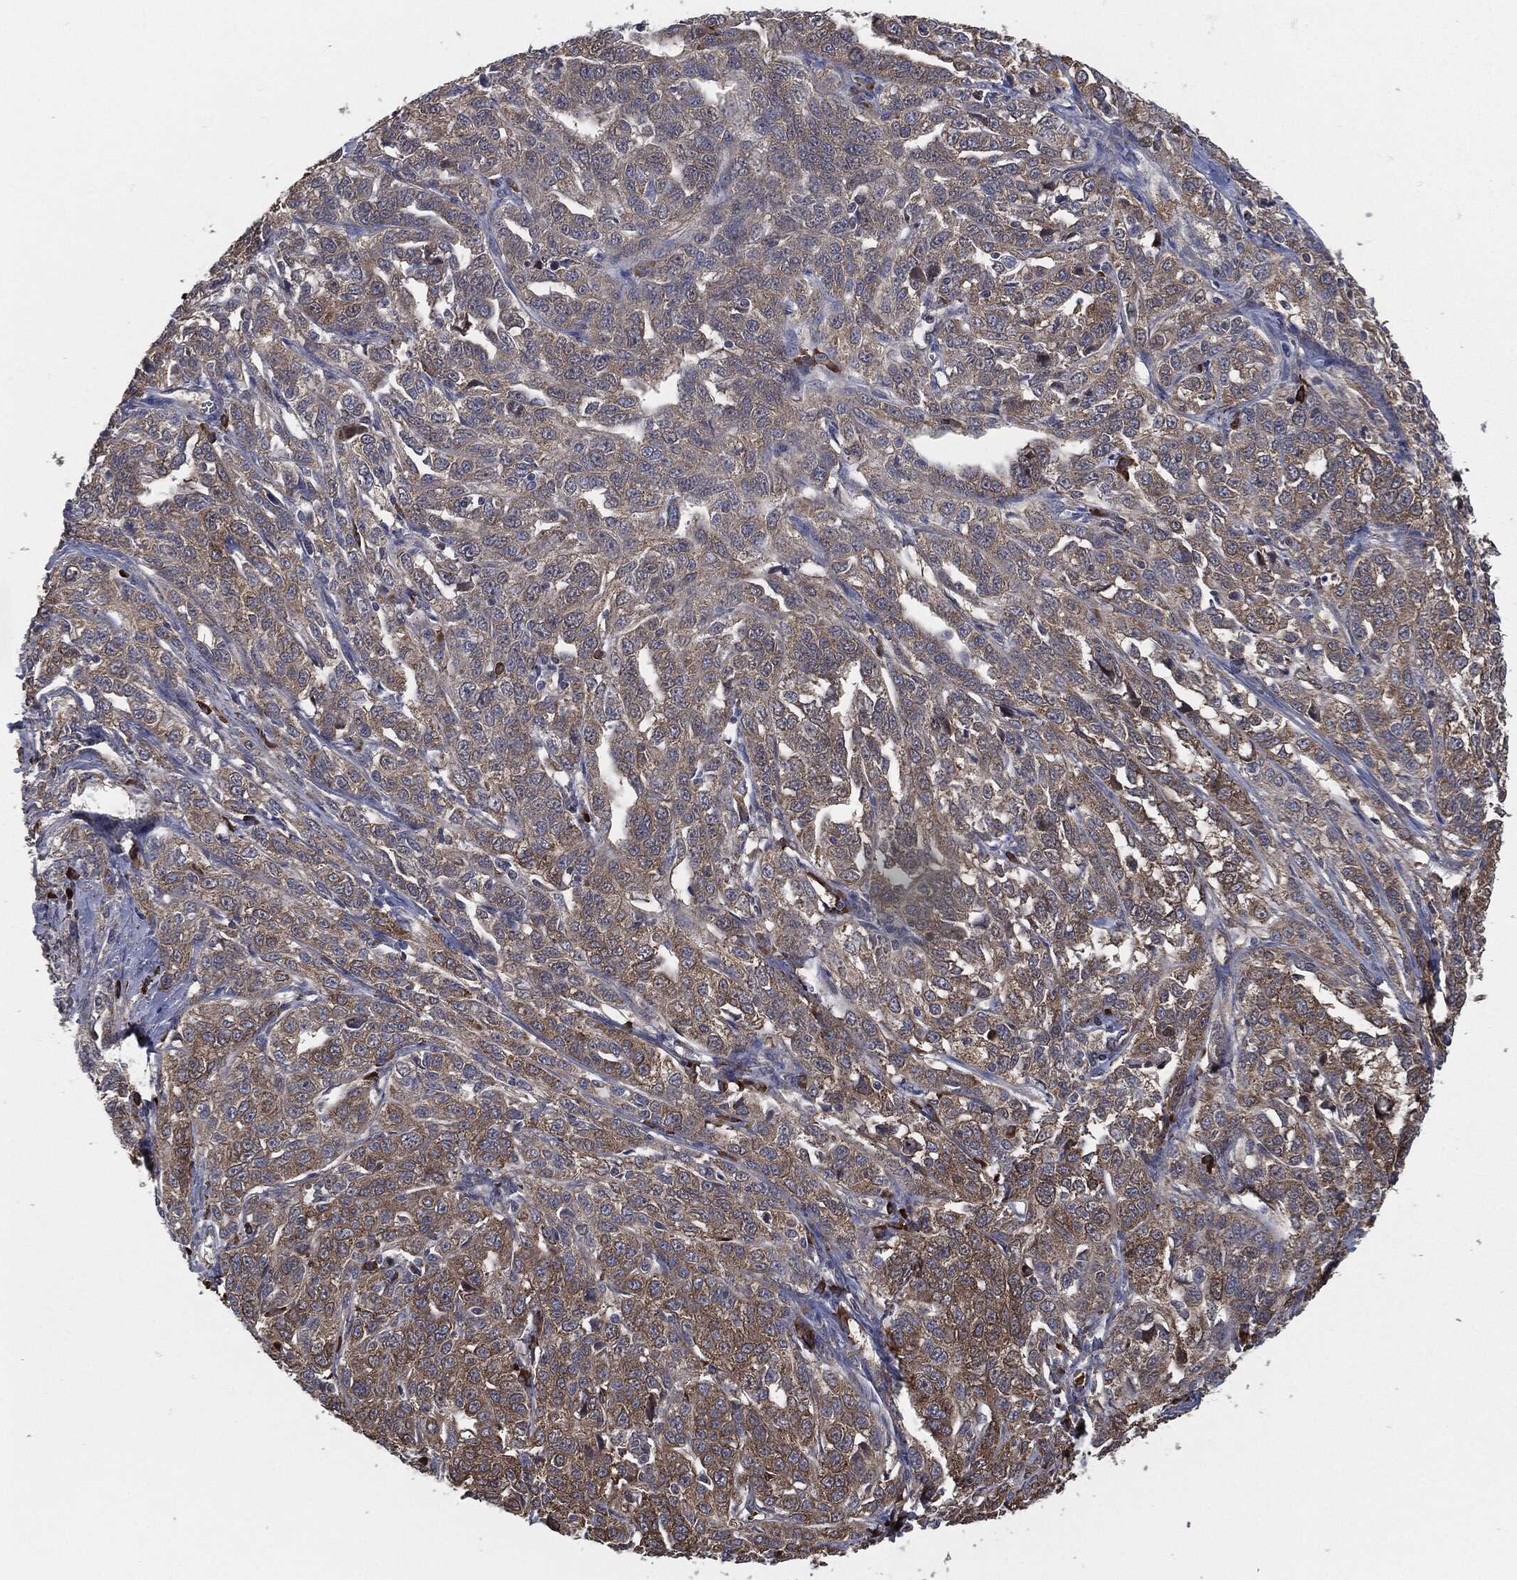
{"staining": {"intensity": "moderate", "quantity": "<25%", "location": "cytoplasmic/membranous"}, "tissue": "ovarian cancer", "cell_type": "Tumor cells", "image_type": "cancer", "snomed": [{"axis": "morphology", "description": "Cystadenocarcinoma, serous, NOS"}, {"axis": "topography", "description": "Ovary"}], "caption": "Ovarian serous cystadenocarcinoma stained with a brown dye displays moderate cytoplasmic/membranous positive positivity in about <25% of tumor cells.", "gene": "PRDX4", "patient": {"sex": "female", "age": 71}}